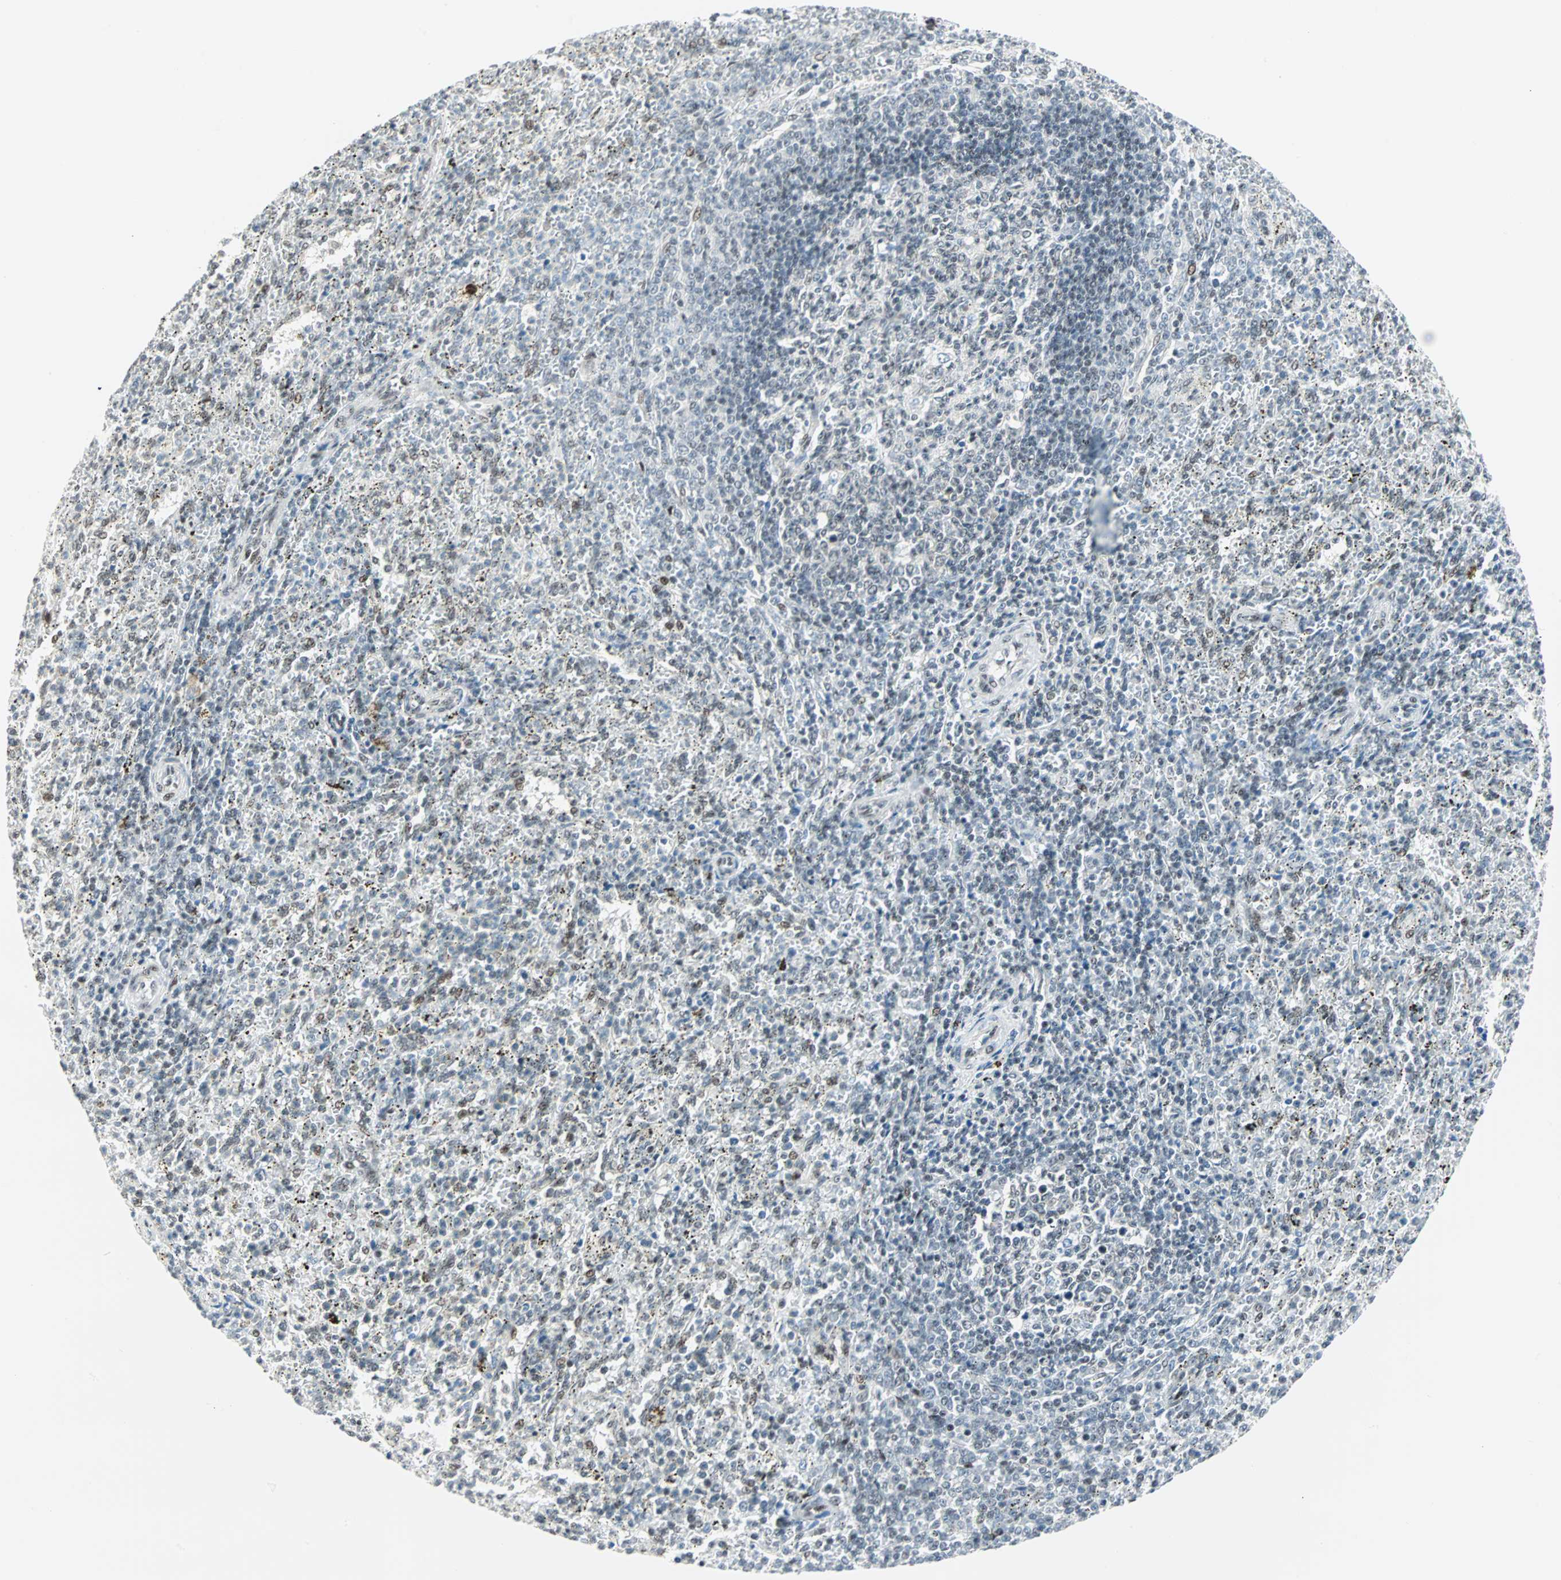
{"staining": {"intensity": "weak", "quantity": "<25%", "location": "nuclear"}, "tissue": "spleen", "cell_type": "Cells in red pulp", "image_type": "normal", "snomed": [{"axis": "morphology", "description": "Normal tissue, NOS"}, {"axis": "topography", "description": "Spleen"}], "caption": "IHC of normal spleen reveals no expression in cells in red pulp. (Brightfield microscopy of DAB (3,3'-diaminobenzidine) IHC at high magnification).", "gene": "PKNOX1", "patient": {"sex": "female", "age": 10}}